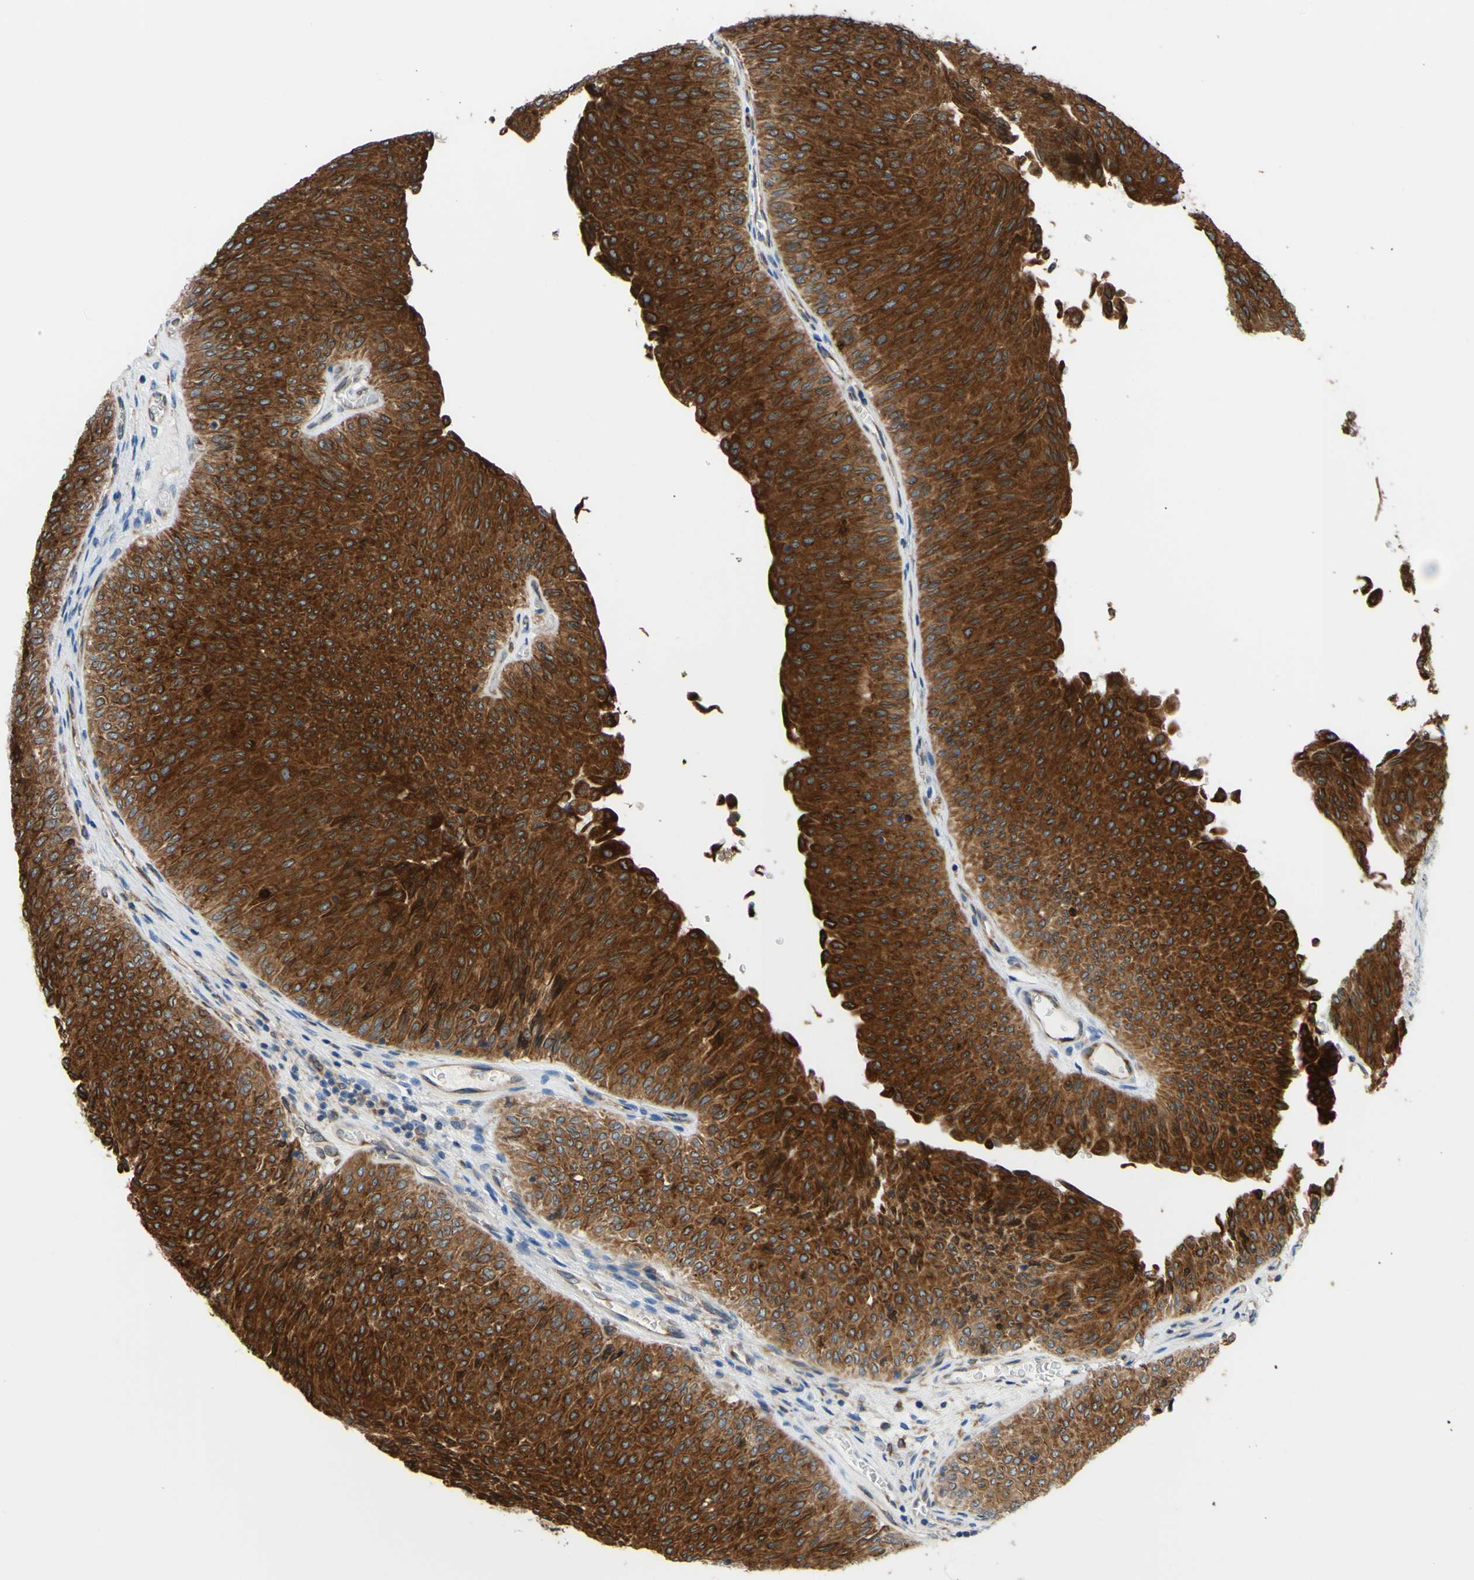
{"staining": {"intensity": "strong", "quantity": ">75%", "location": "cytoplasmic/membranous"}, "tissue": "urothelial cancer", "cell_type": "Tumor cells", "image_type": "cancer", "snomed": [{"axis": "morphology", "description": "Urothelial carcinoma, Low grade"}, {"axis": "topography", "description": "Urinary bladder"}], "caption": "DAB (3,3'-diaminobenzidine) immunohistochemical staining of human urothelial cancer exhibits strong cytoplasmic/membranous protein positivity in approximately >75% of tumor cells.", "gene": "MGST2", "patient": {"sex": "male", "age": 78}}